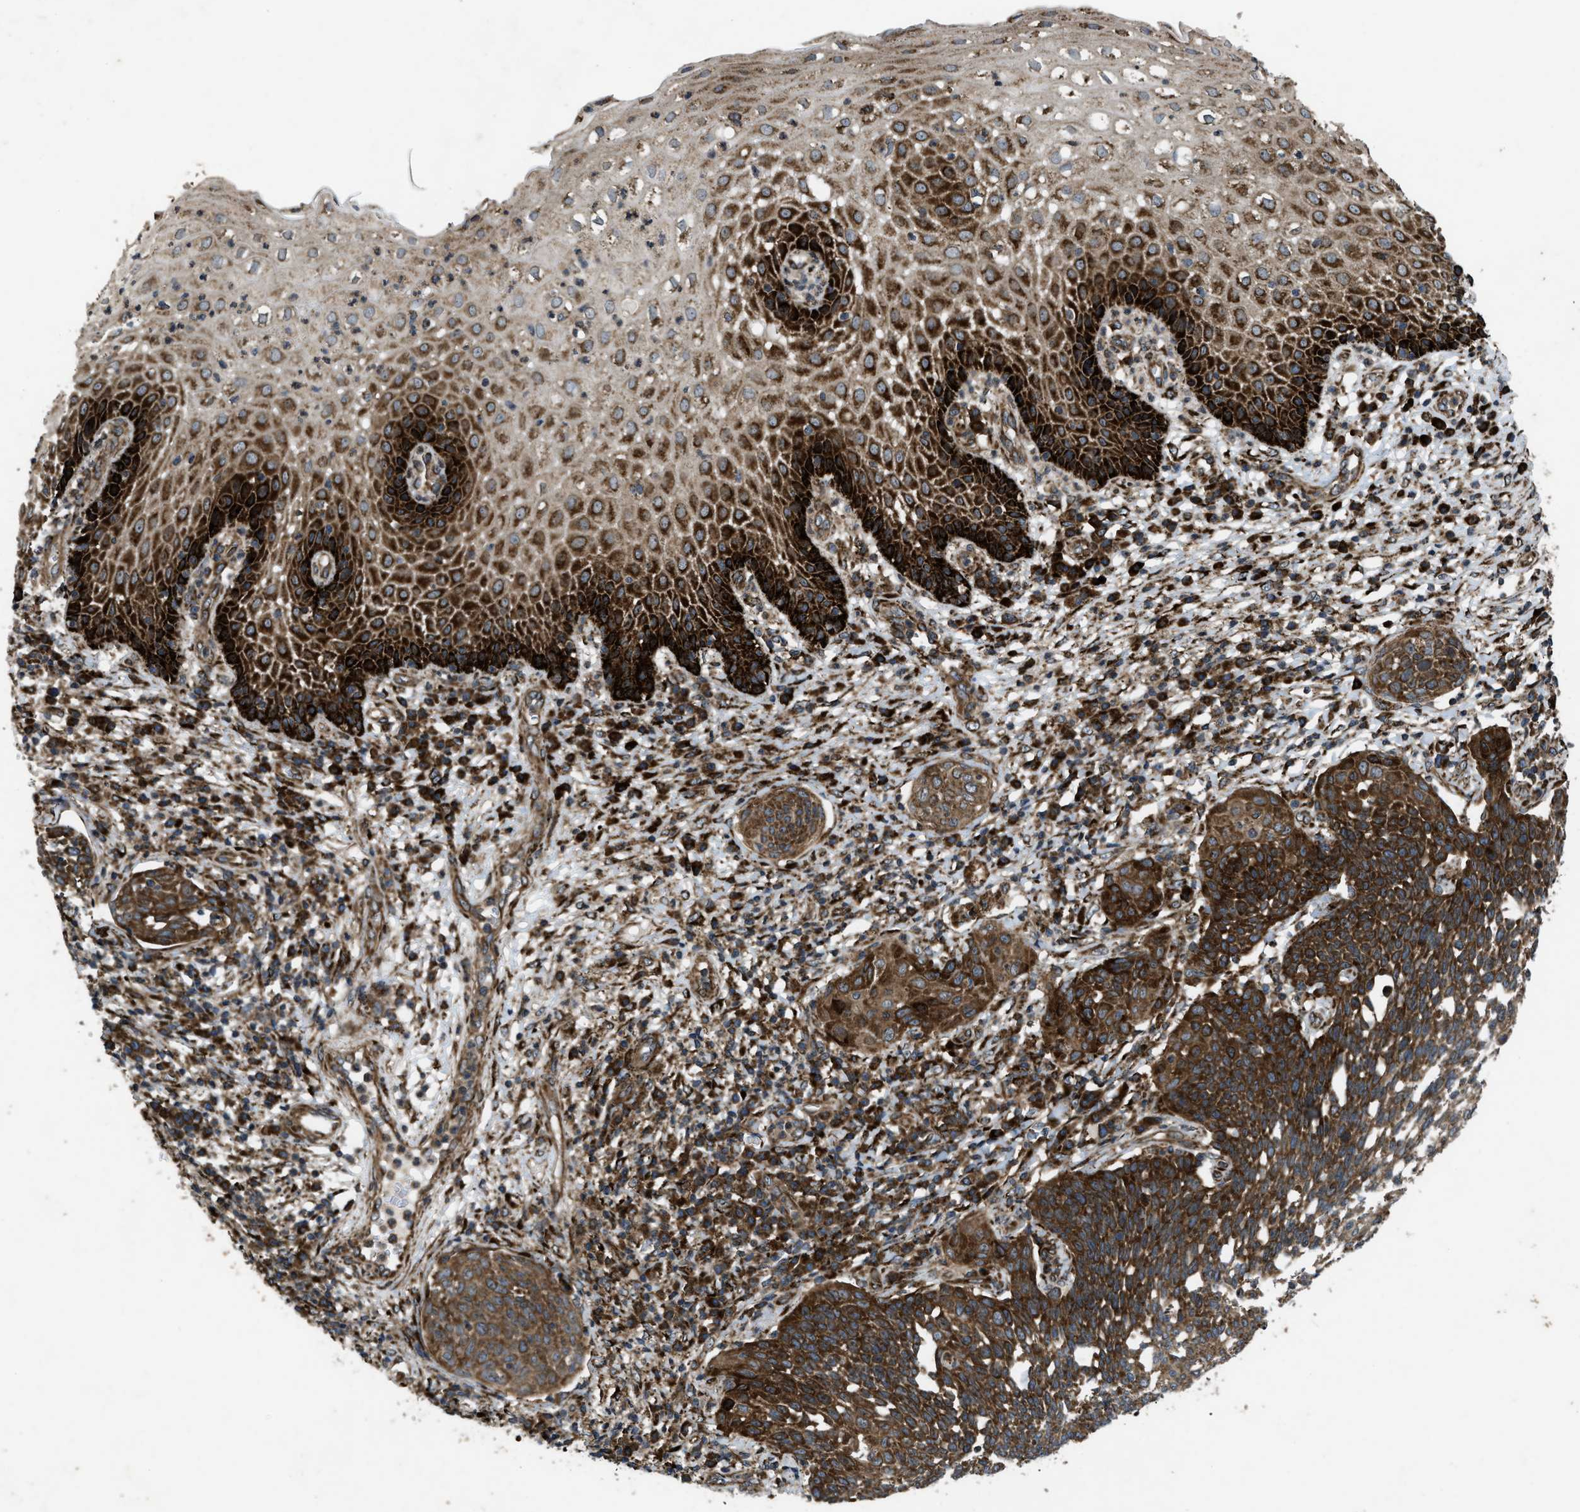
{"staining": {"intensity": "strong", "quantity": ">75%", "location": "cytoplasmic/membranous"}, "tissue": "cervical cancer", "cell_type": "Tumor cells", "image_type": "cancer", "snomed": [{"axis": "morphology", "description": "Squamous cell carcinoma, NOS"}, {"axis": "topography", "description": "Cervix"}], "caption": "Tumor cells demonstrate high levels of strong cytoplasmic/membranous expression in about >75% of cells in human cervical cancer (squamous cell carcinoma).", "gene": "PER3", "patient": {"sex": "female", "age": 34}}